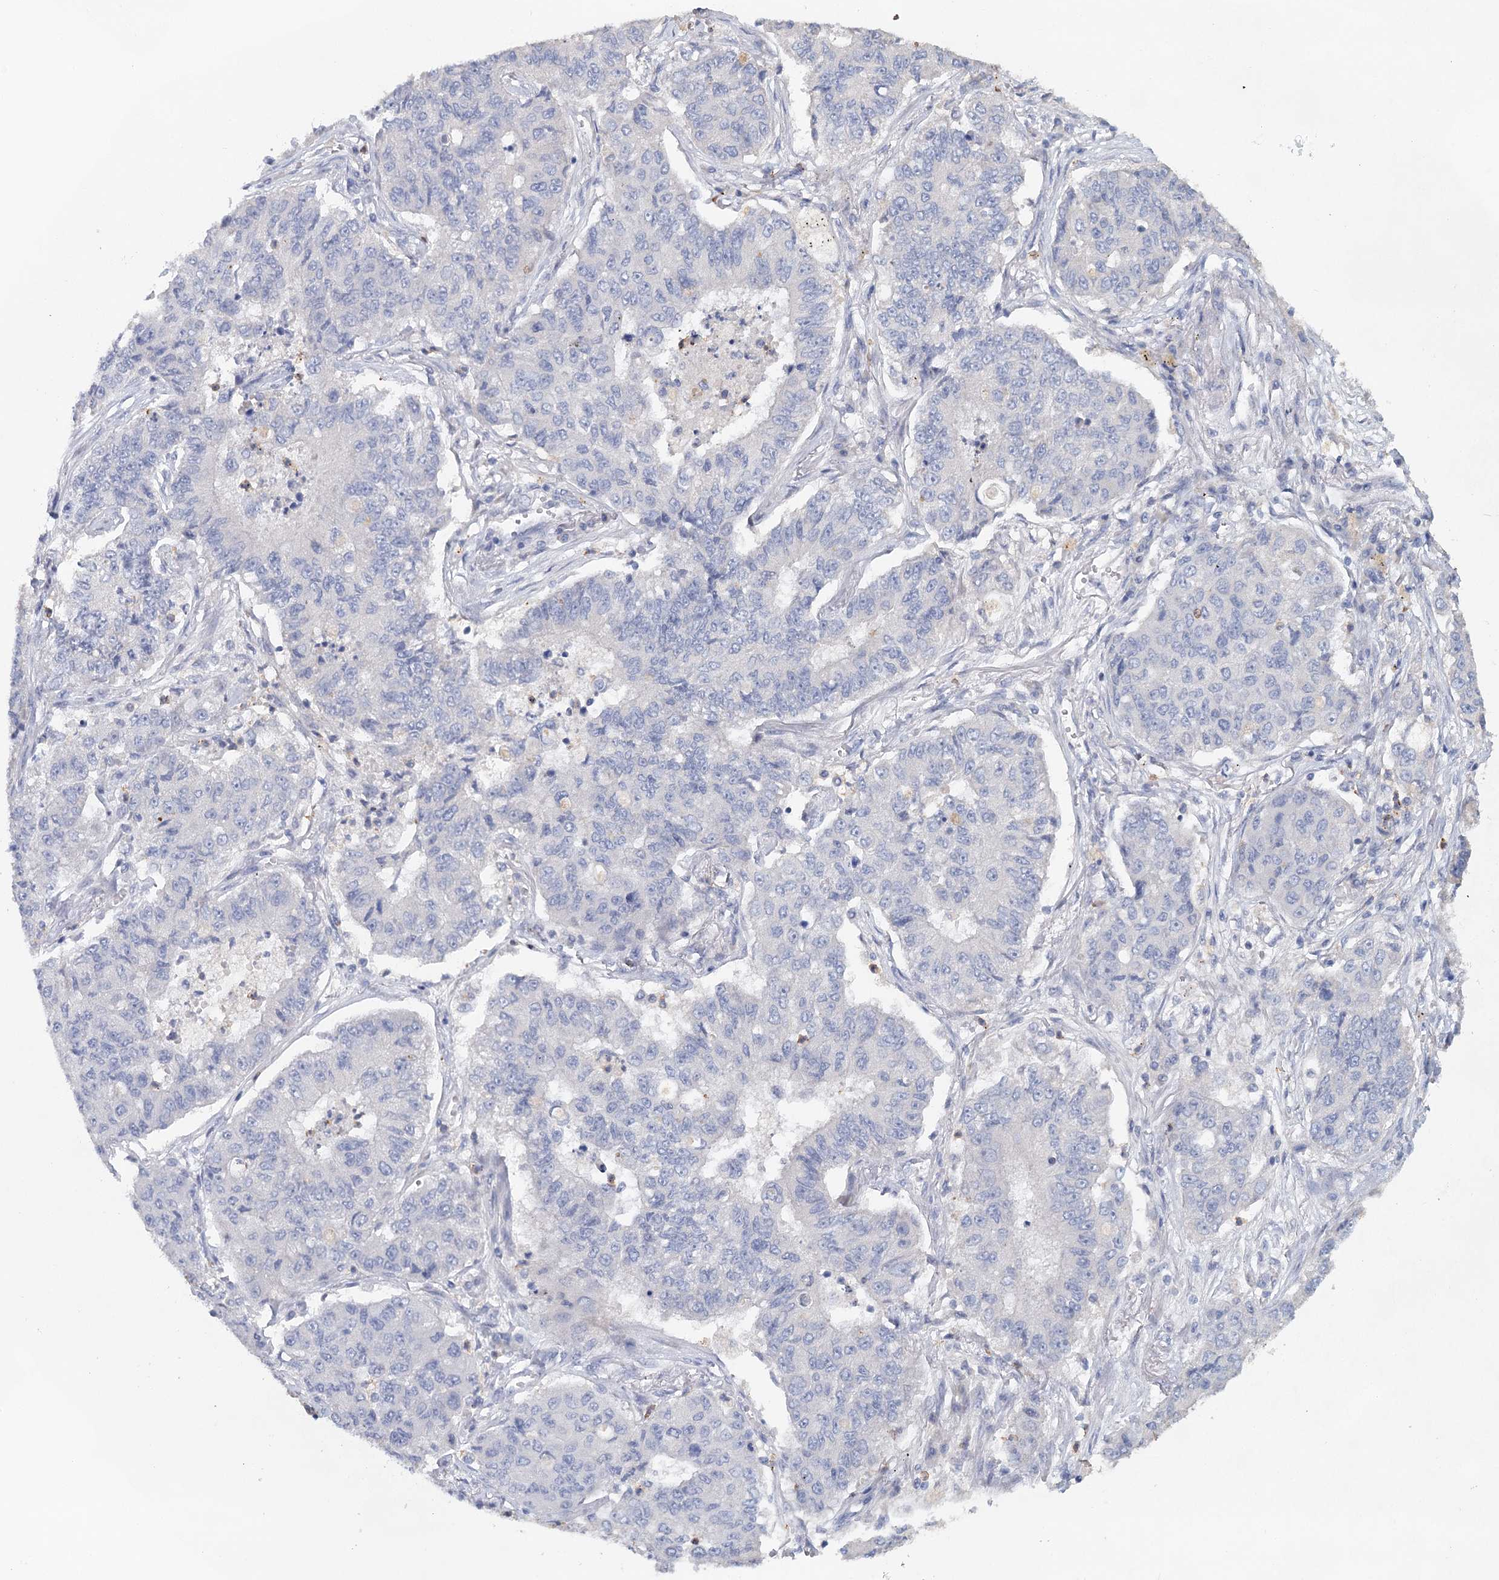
{"staining": {"intensity": "negative", "quantity": "none", "location": "none"}, "tissue": "lung cancer", "cell_type": "Tumor cells", "image_type": "cancer", "snomed": [{"axis": "morphology", "description": "Squamous cell carcinoma, NOS"}, {"axis": "topography", "description": "Lung"}], "caption": "IHC image of lung cancer stained for a protein (brown), which demonstrates no expression in tumor cells.", "gene": "MYL6B", "patient": {"sex": "male", "age": 74}}